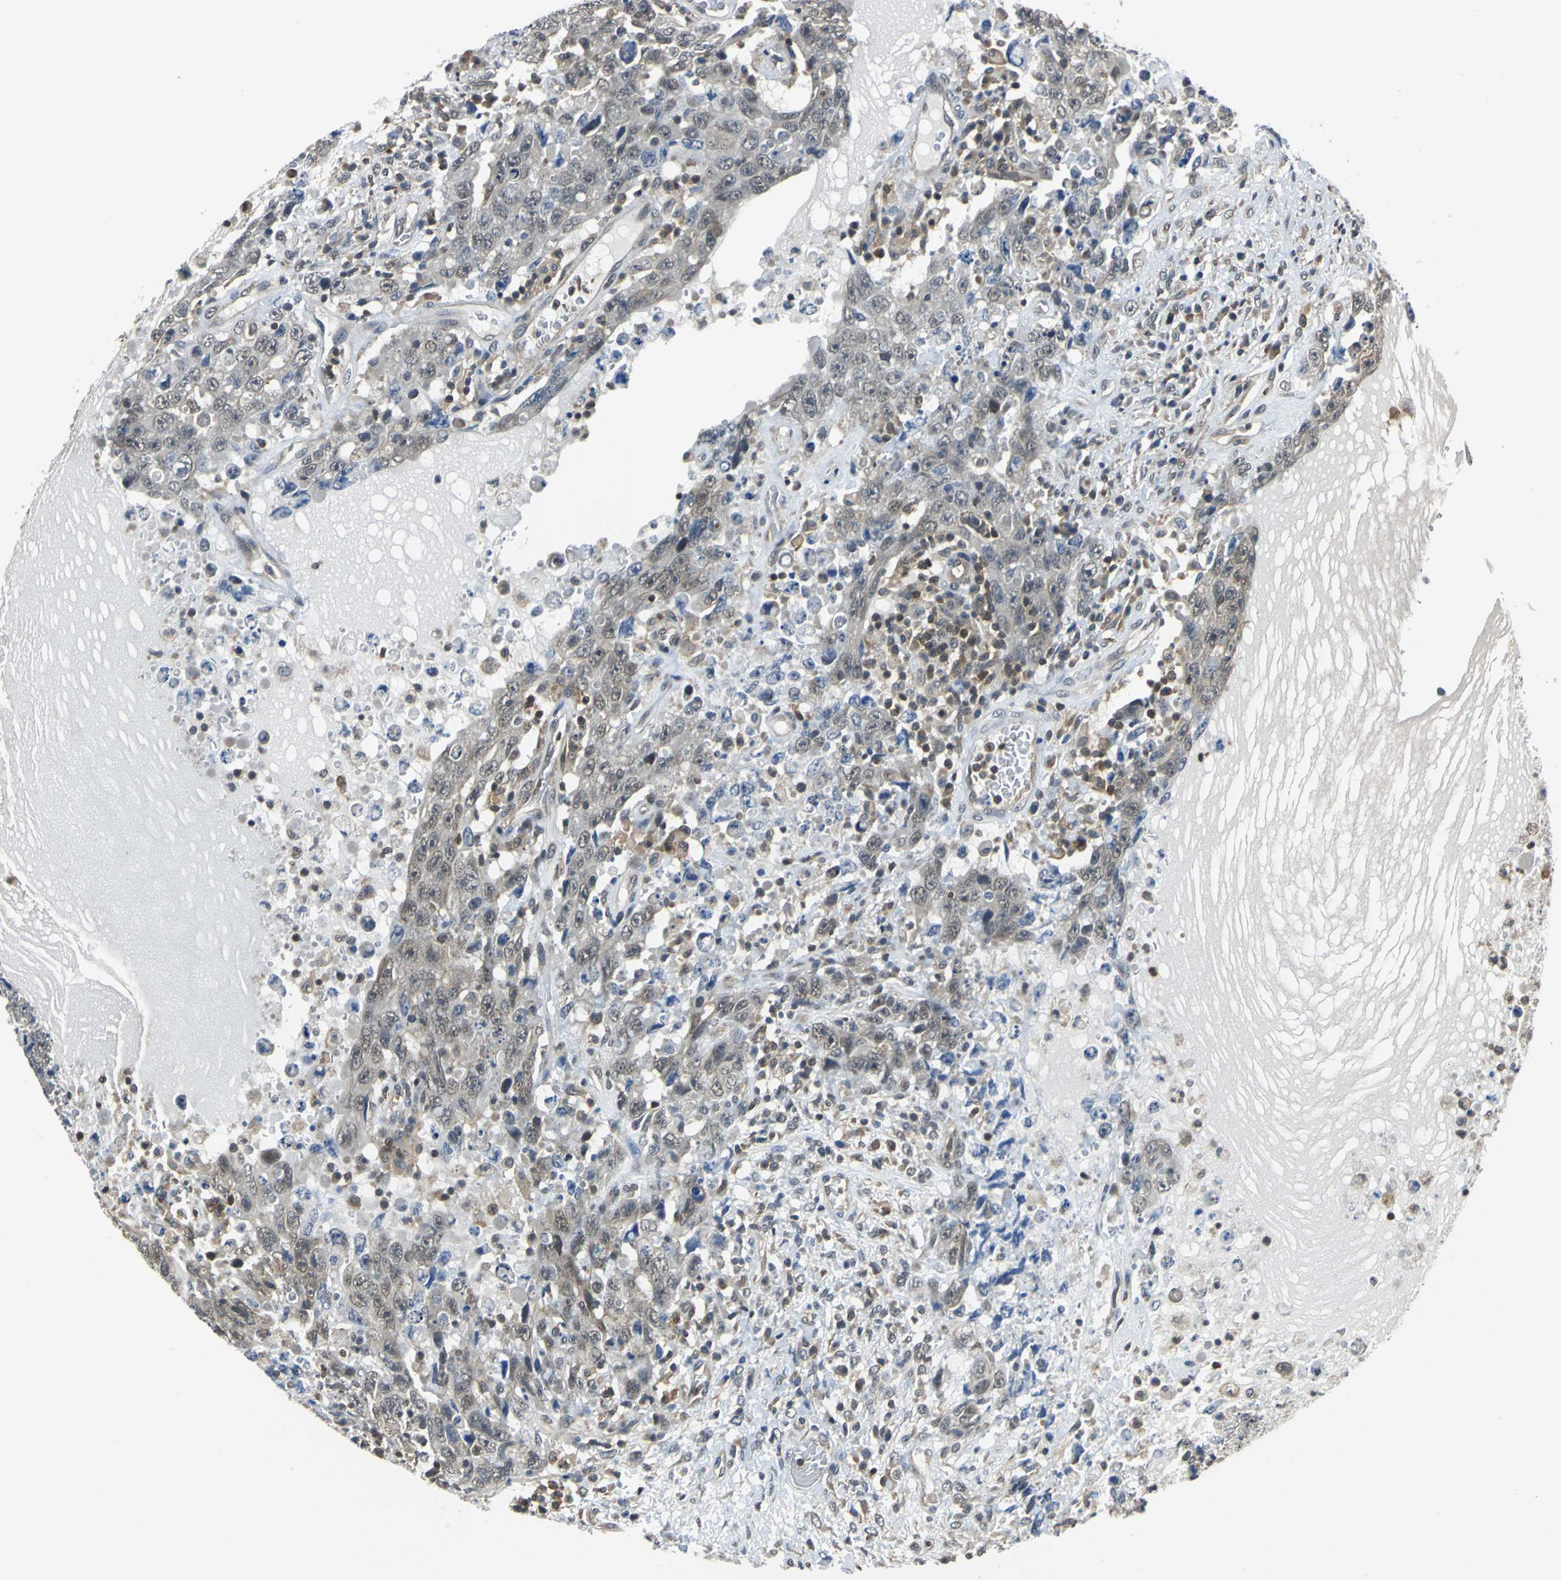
{"staining": {"intensity": "weak", "quantity": "25%-75%", "location": "nuclear"}, "tissue": "testis cancer", "cell_type": "Tumor cells", "image_type": "cancer", "snomed": [{"axis": "morphology", "description": "Carcinoma, Embryonal, NOS"}, {"axis": "topography", "description": "Testis"}], "caption": "A brown stain labels weak nuclear positivity of a protein in testis cancer (embryonal carcinoma) tumor cells.", "gene": "ARPC3", "patient": {"sex": "male", "age": 26}}